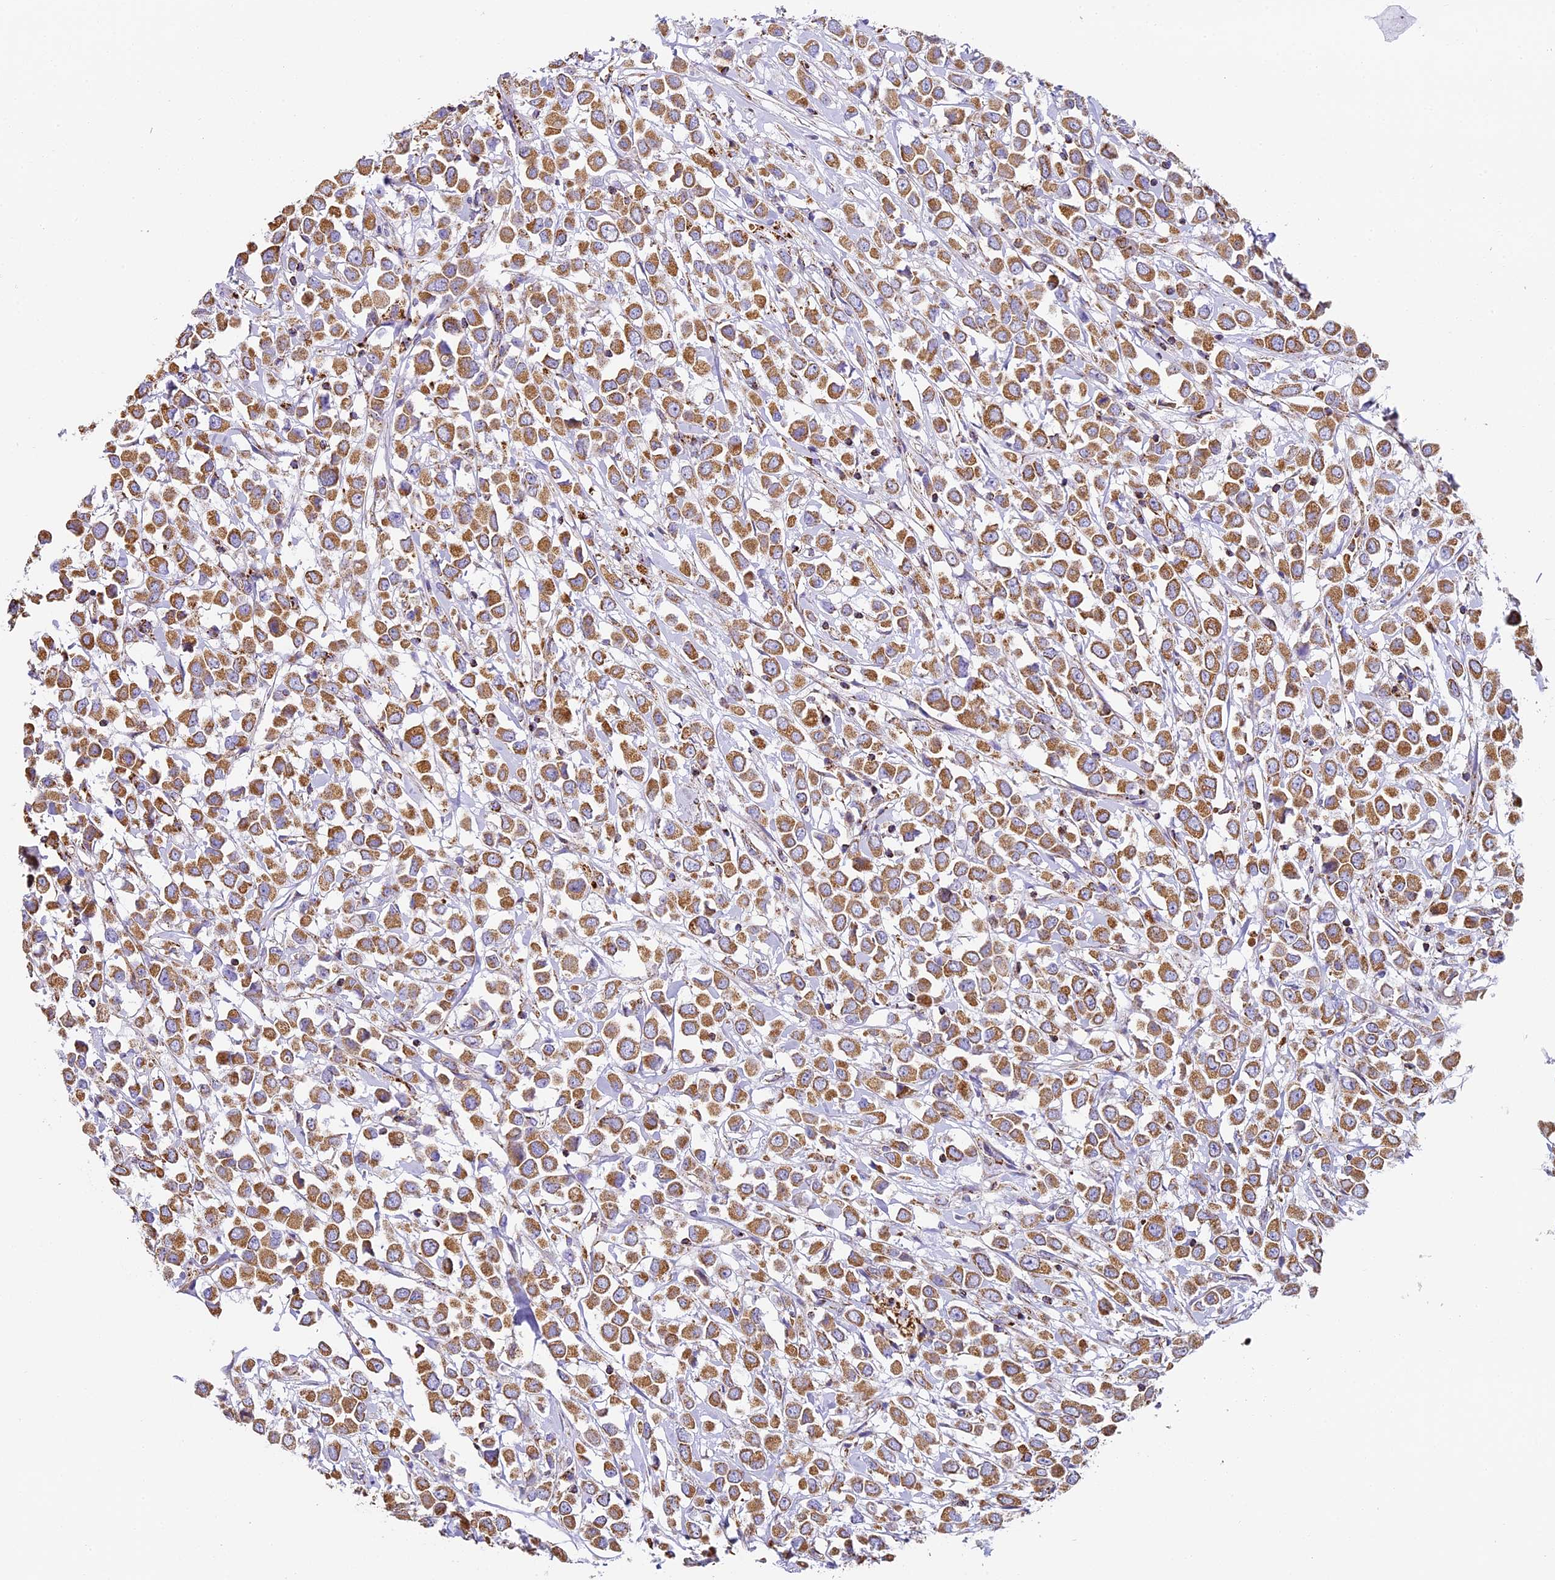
{"staining": {"intensity": "moderate", "quantity": ">75%", "location": "cytoplasmic/membranous"}, "tissue": "breast cancer", "cell_type": "Tumor cells", "image_type": "cancer", "snomed": [{"axis": "morphology", "description": "Duct carcinoma"}, {"axis": "topography", "description": "Breast"}], "caption": "Protein expression by IHC reveals moderate cytoplasmic/membranous staining in about >75% of tumor cells in breast infiltrating ductal carcinoma.", "gene": "STK17A", "patient": {"sex": "female", "age": 61}}